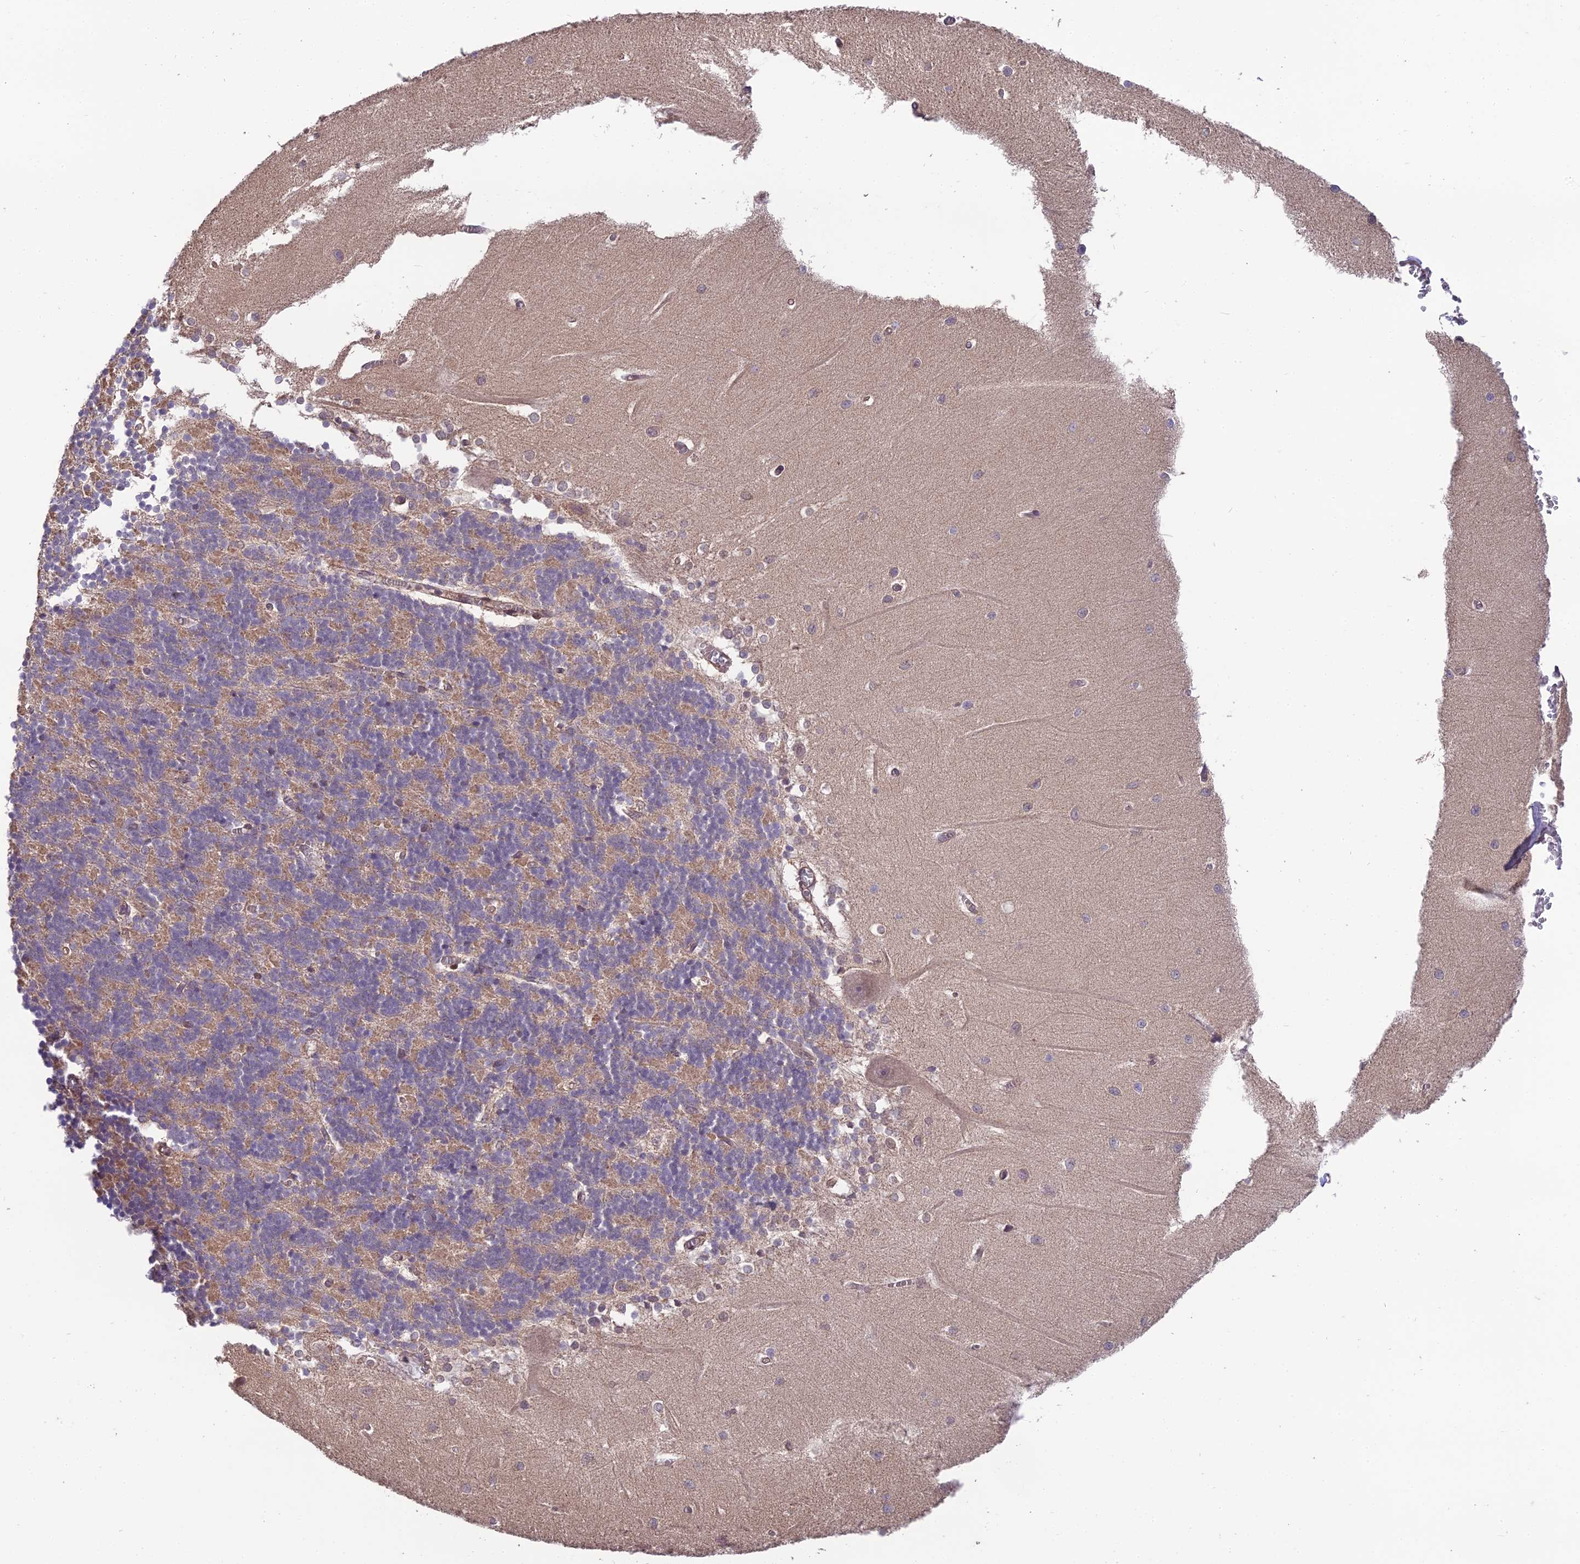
{"staining": {"intensity": "weak", "quantity": "25%-75%", "location": "cytoplasmic/membranous"}, "tissue": "cerebellum", "cell_type": "Cells in granular layer", "image_type": "normal", "snomed": [{"axis": "morphology", "description": "Normal tissue, NOS"}, {"axis": "topography", "description": "Cerebellum"}], "caption": "Immunohistochemistry staining of unremarkable cerebellum, which reveals low levels of weak cytoplasmic/membranous staining in approximately 25%-75% of cells in granular layer indicating weak cytoplasmic/membranous protein expression. The staining was performed using DAB (3,3'-diaminobenzidine) (brown) for protein detection and nuclei were counterstained in hematoxylin (blue).", "gene": "CYP2R1", "patient": {"sex": "male", "age": 37}}